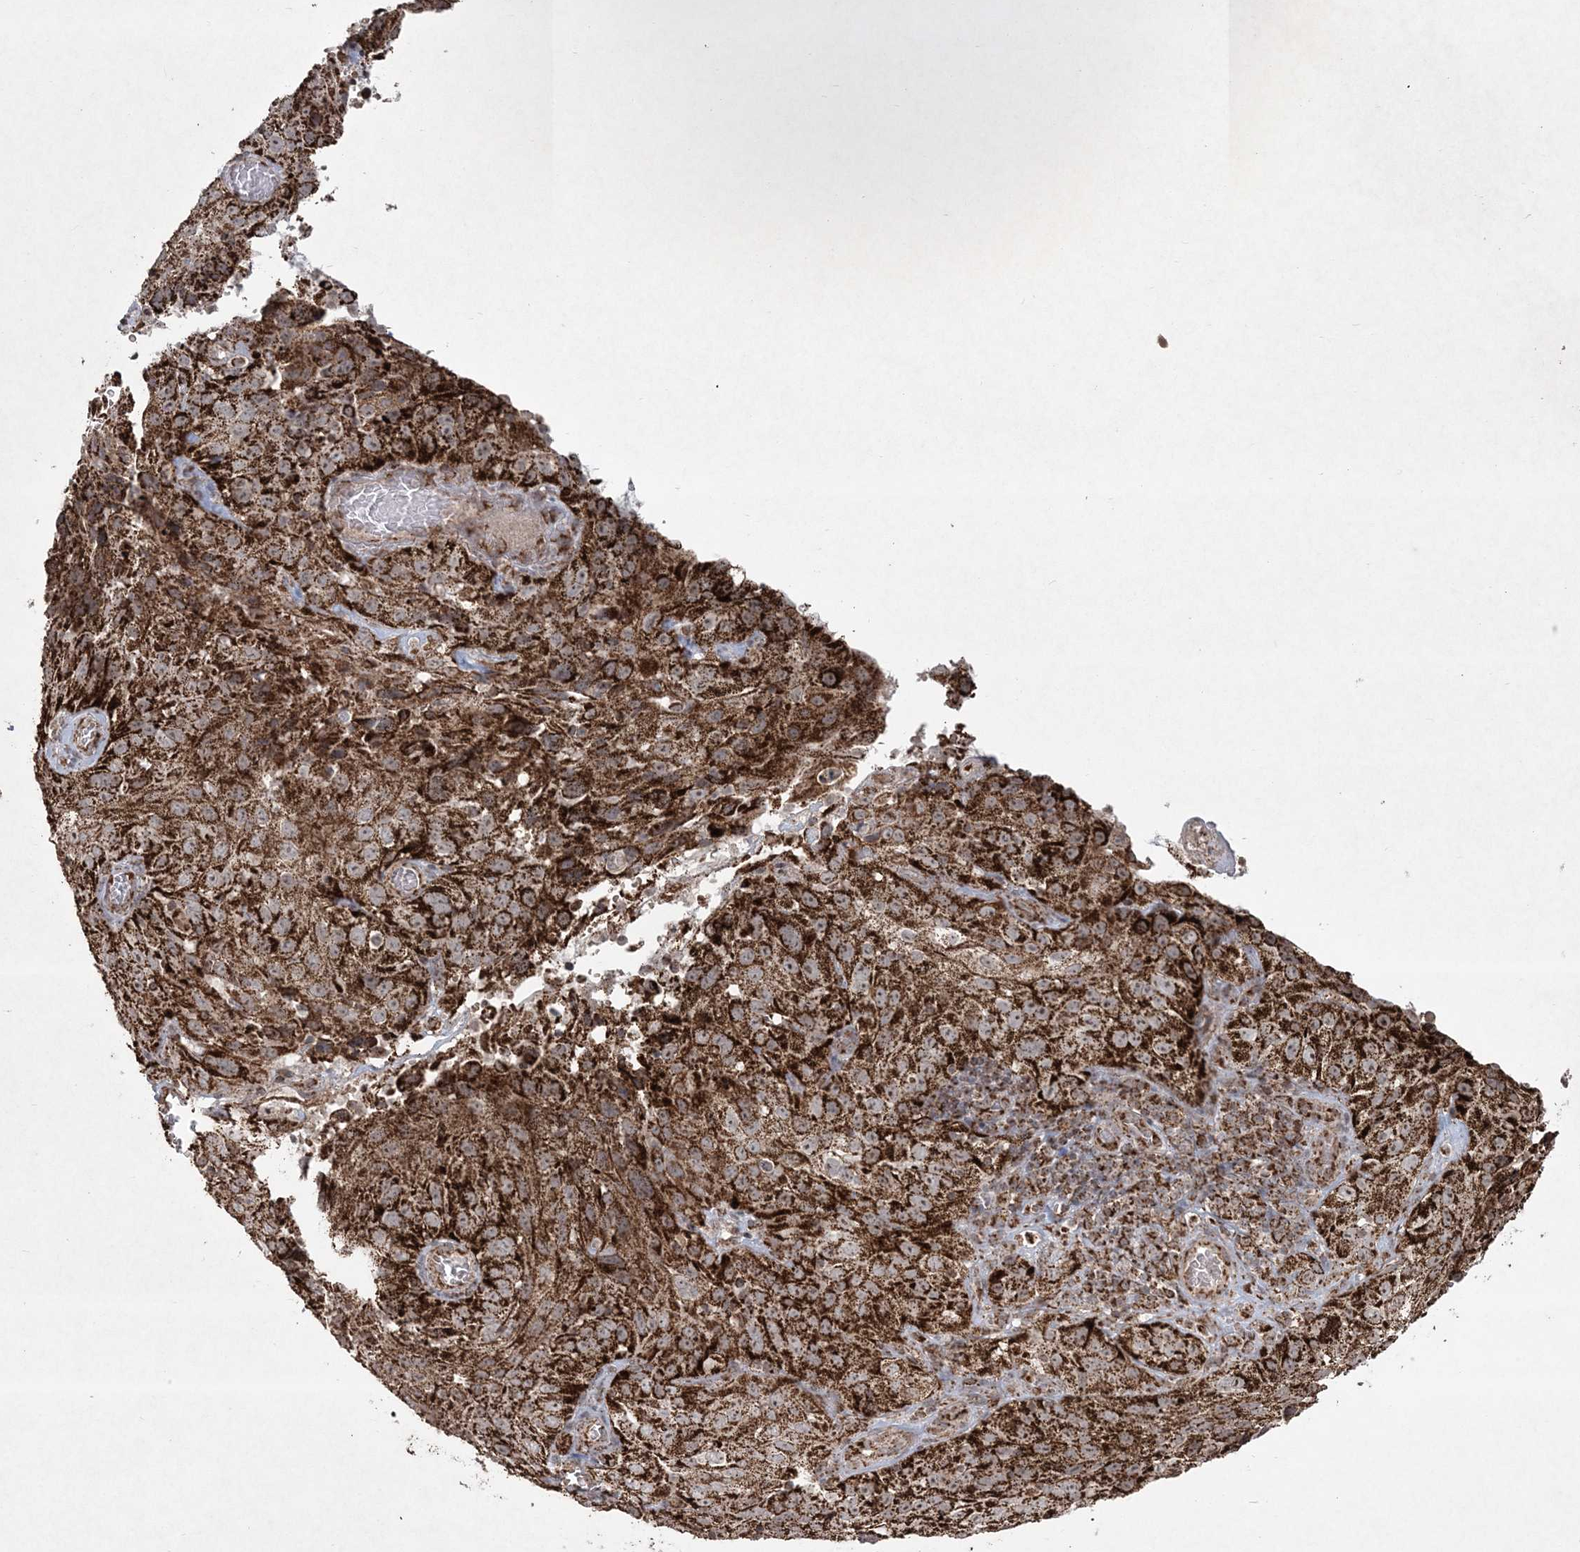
{"staining": {"intensity": "strong", "quantity": ">75%", "location": "cytoplasmic/membranous"}, "tissue": "cervical cancer", "cell_type": "Tumor cells", "image_type": "cancer", "snomed": [{"axis": "morphology", "description": "Squamous cell carcinoma, NOS"}, {"axis": "topography", "description": "Cervix"}], "caption": "Tumor cells exhibit strong cytoplasmic/membranous staining in about >75% of cells in cervical cancer.", "gene": "LRPPRC", "patient": {"sex": "female", "age": 32}}